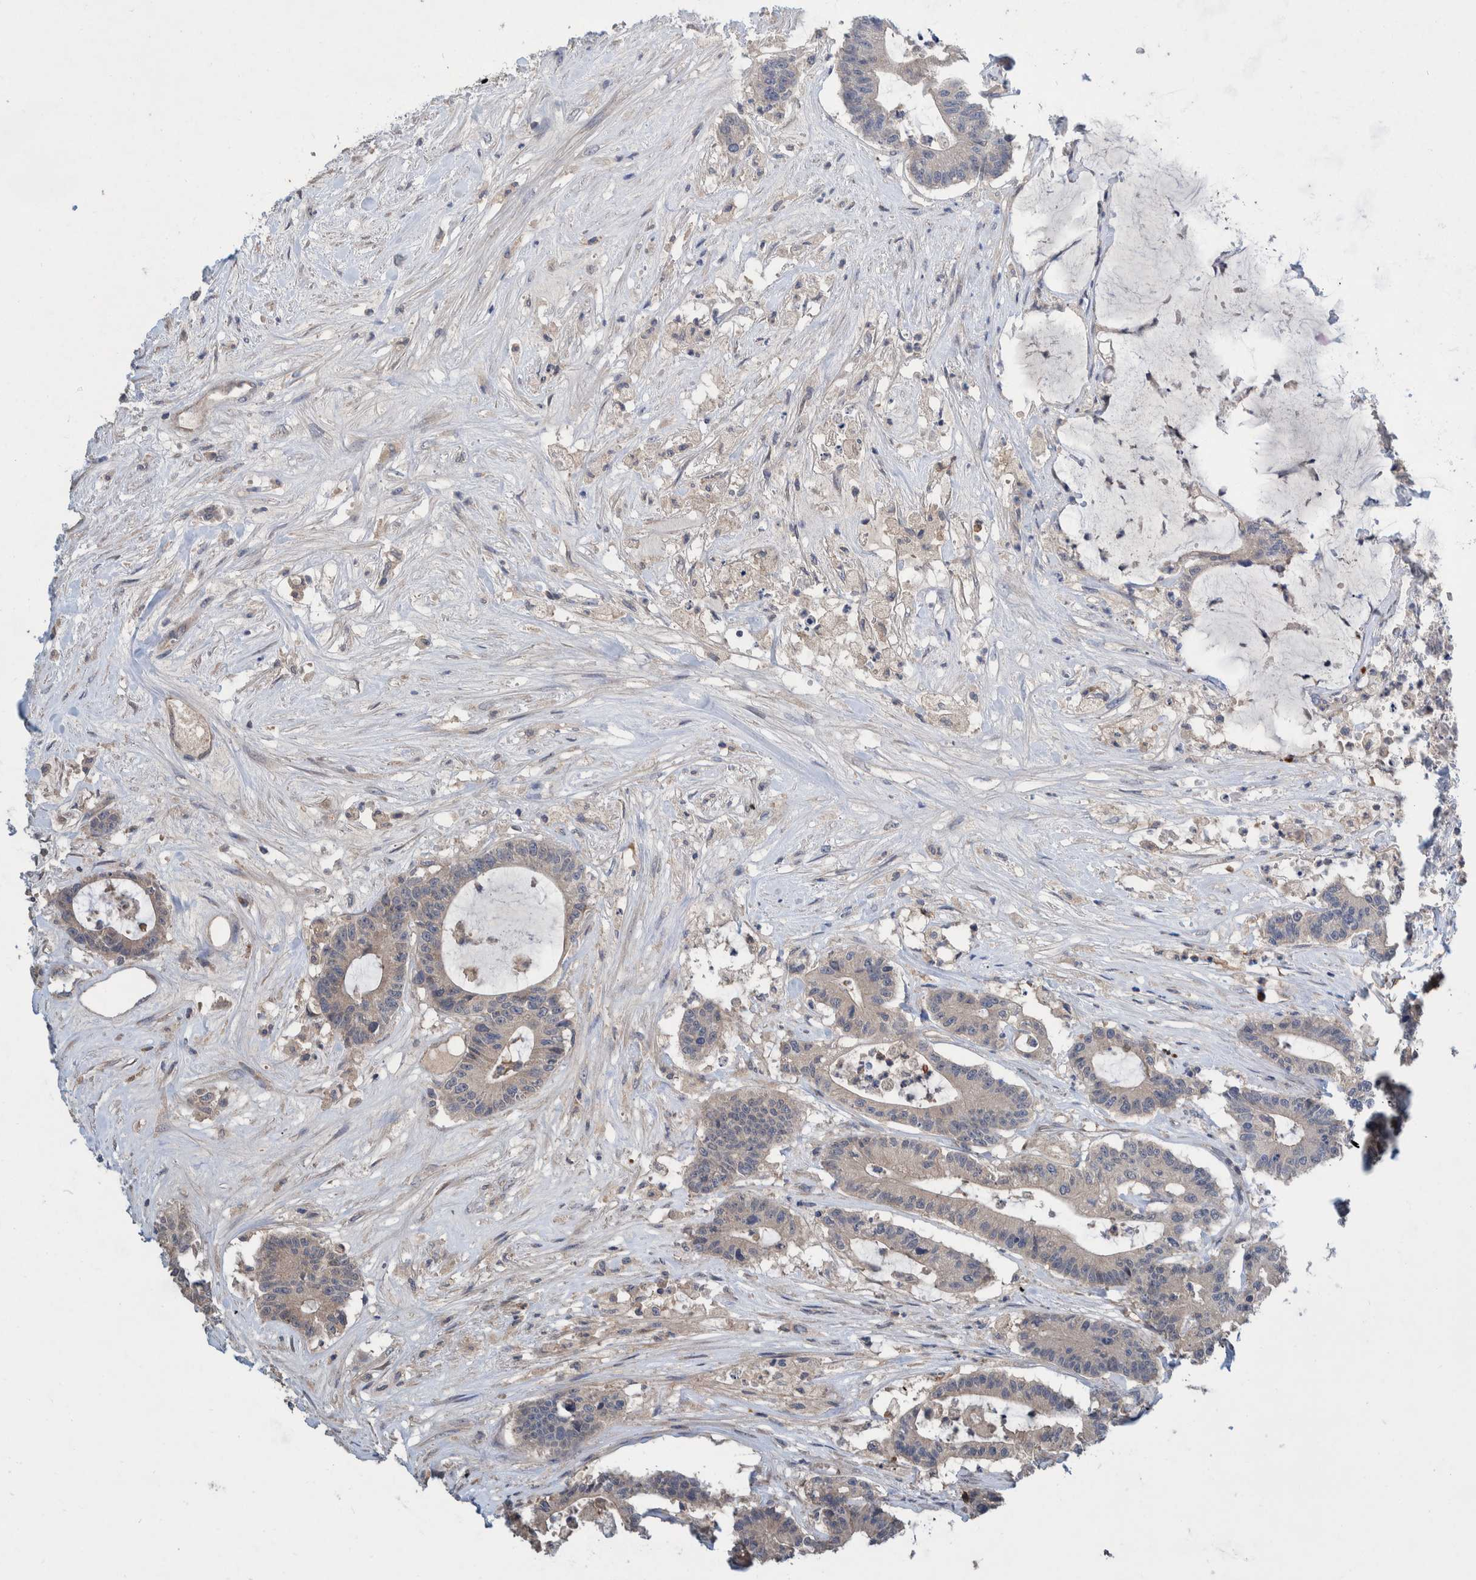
{"staining": {"intensity": "weak", "quantity": "<25%", "location": "cytoplasmic/membranous"}, "tissue": "colorectal cancer", "cell_type": "Tumor cells", "image_type": "cancer", "snomed": [{"axis": "morphology", "description": "Adenocarcinoma, NOS"}, {"axis": "topography", "description": "Colon"}], "caption": "Human colorectal cancer (adenocarcinoma) stained for a protein using immunohistochemistry shows no positivity in tumor cells.", "gene": "PLPBP", "patient": {"sex": "female", "age": 84}}